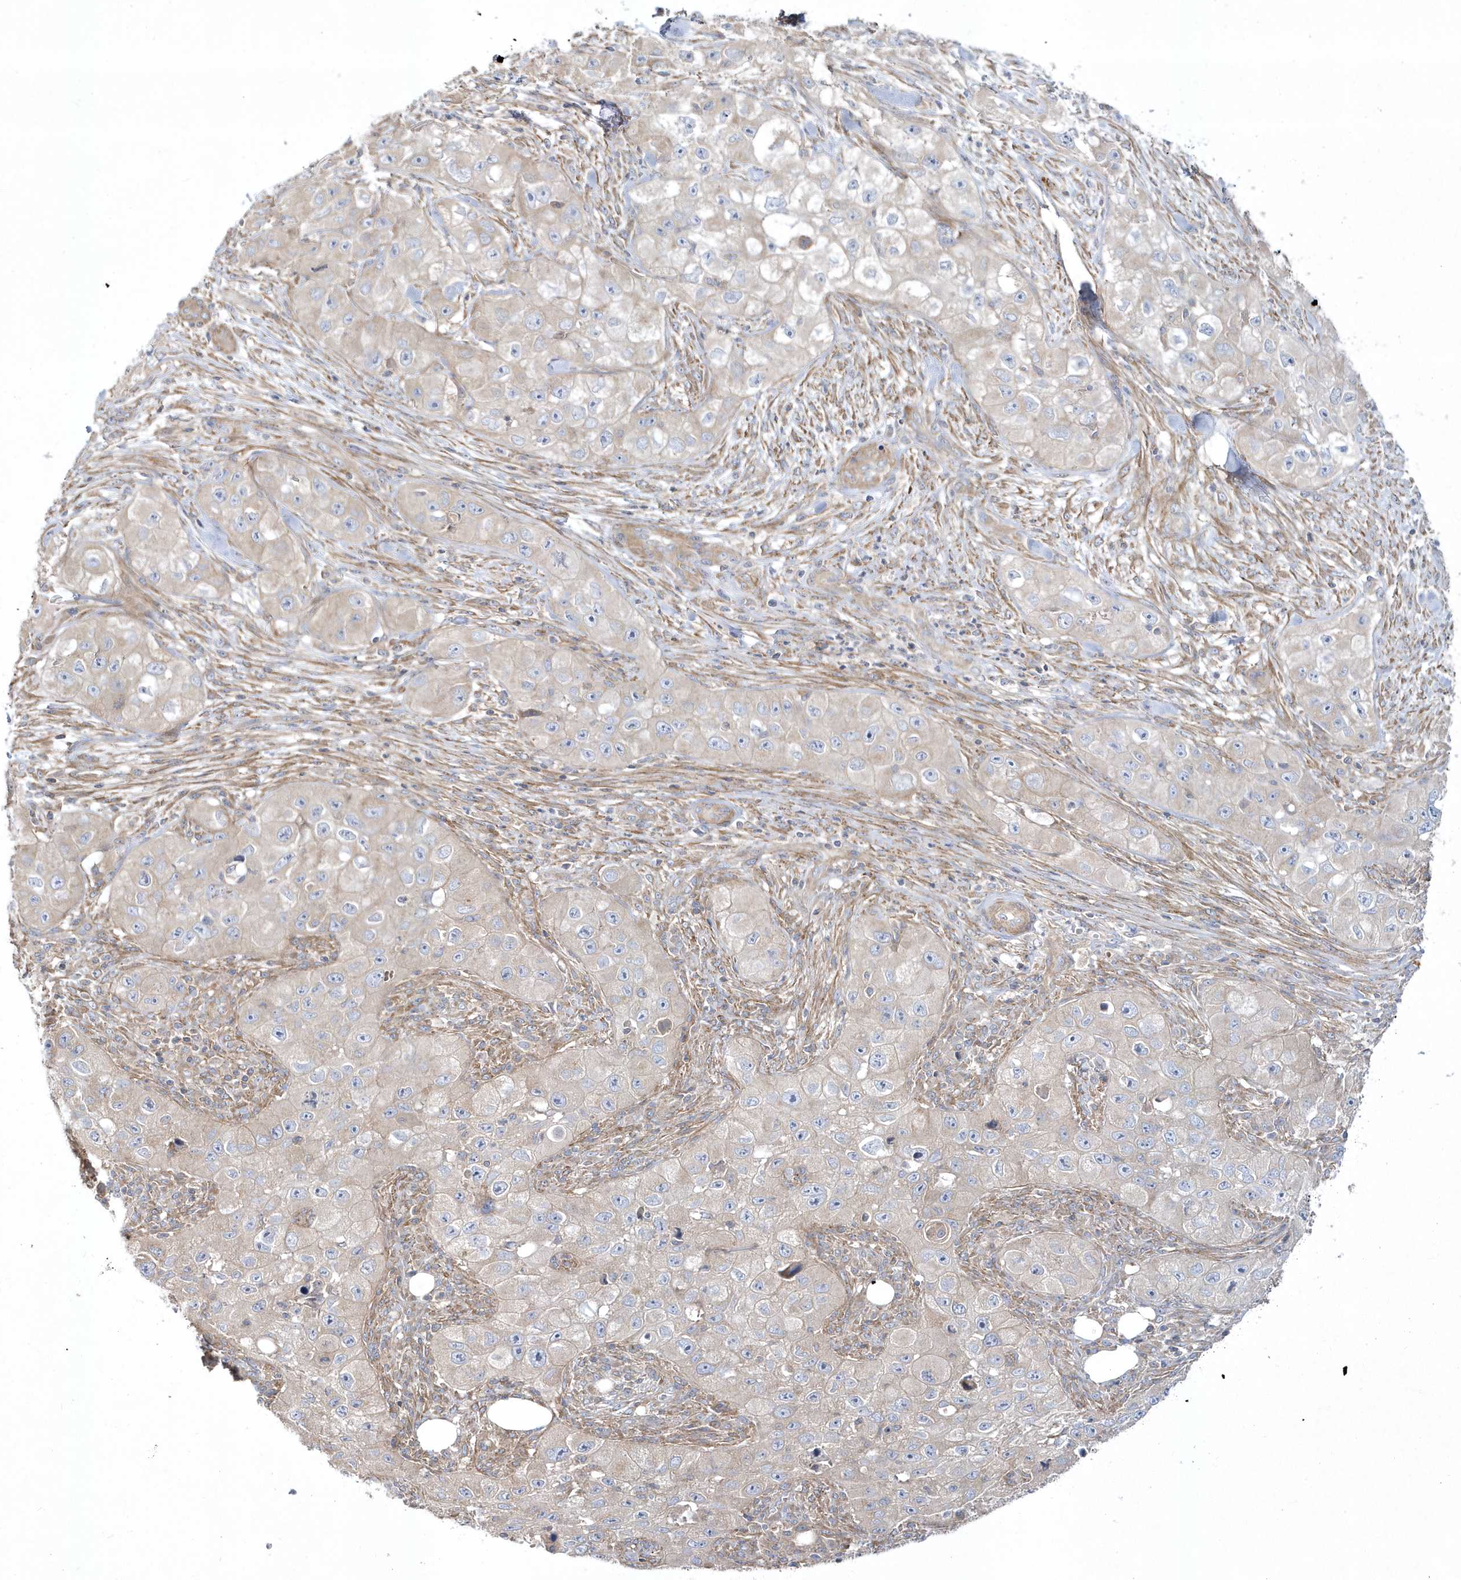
{"staining": {"intensity": "weak", "quantity": "<25%", "location": "cytoplasmic/membranous"}, "tissue": "skin cancer", "cell_type": "Tumor cells", "image_type": "cancer", "snomed": [{"axis": "morphology", "description": "Squamous cell carcinoma, NOS"}, {"axis": "topography", "description": "Skin"}, {"axis": "topography", "description": "Subcutis"}], "caption": "Protein analysis of squamous cell carcinoma (skin) exhibits no significant expression in tumor cells.", "gene": "LEXM", "patient": {"sex": "male", "age": 73}}